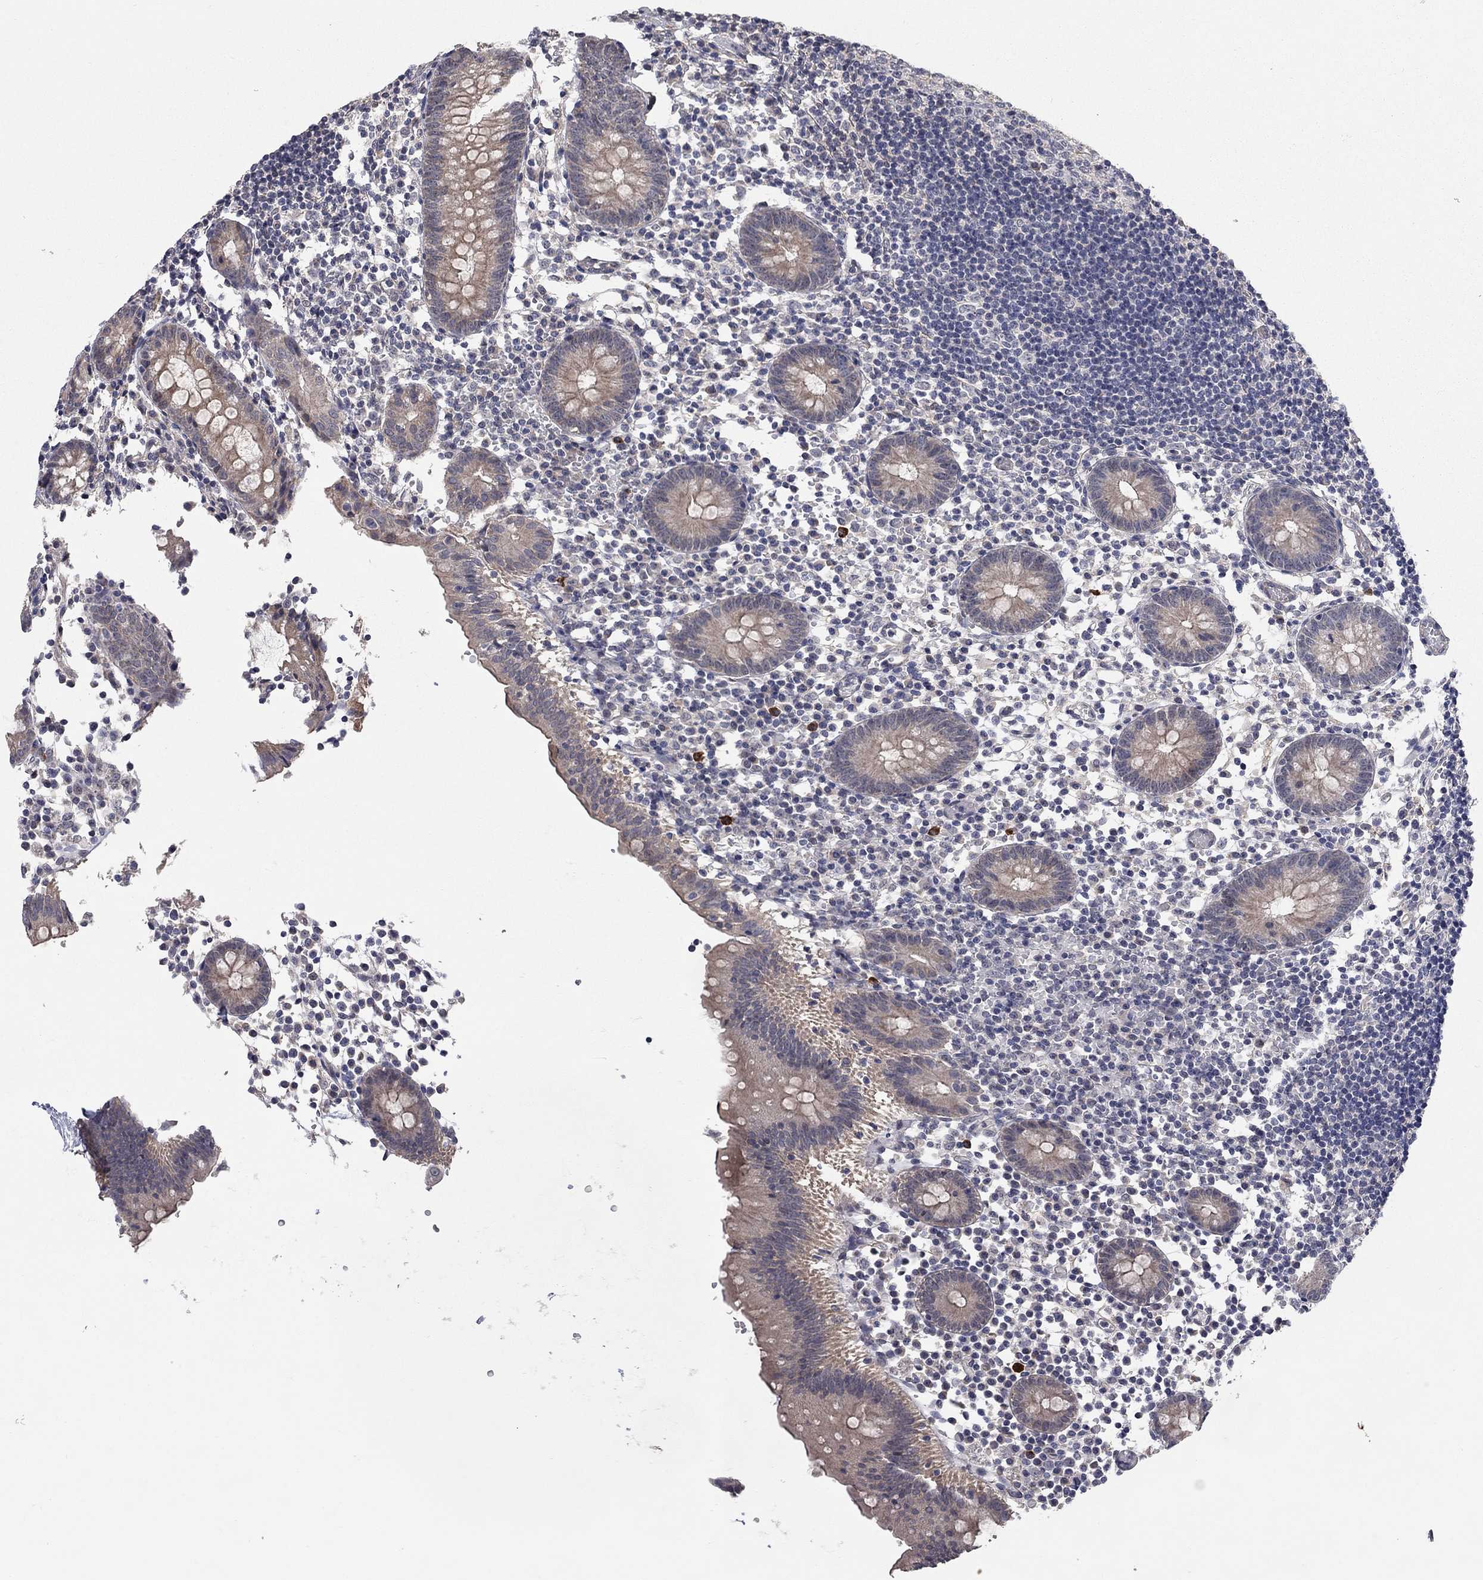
{"staining": {"intensity": "weak", "quantity": "<25%", "location": "cytoplasmic/membranous"}, "tissue": "appendix", "cell_type": "Glandular cells", "image_type": "normal", "snomed": [{"axis": "morphology", "description": "Normal tissue, NOS"}, {"axis": "topography", "description": "Appendix"}], "caption": "IHC of benign human appendix displays no positivity in glandular cells.", "gene": "WASF3", "patient": {"sex": "female", "age": 40}}